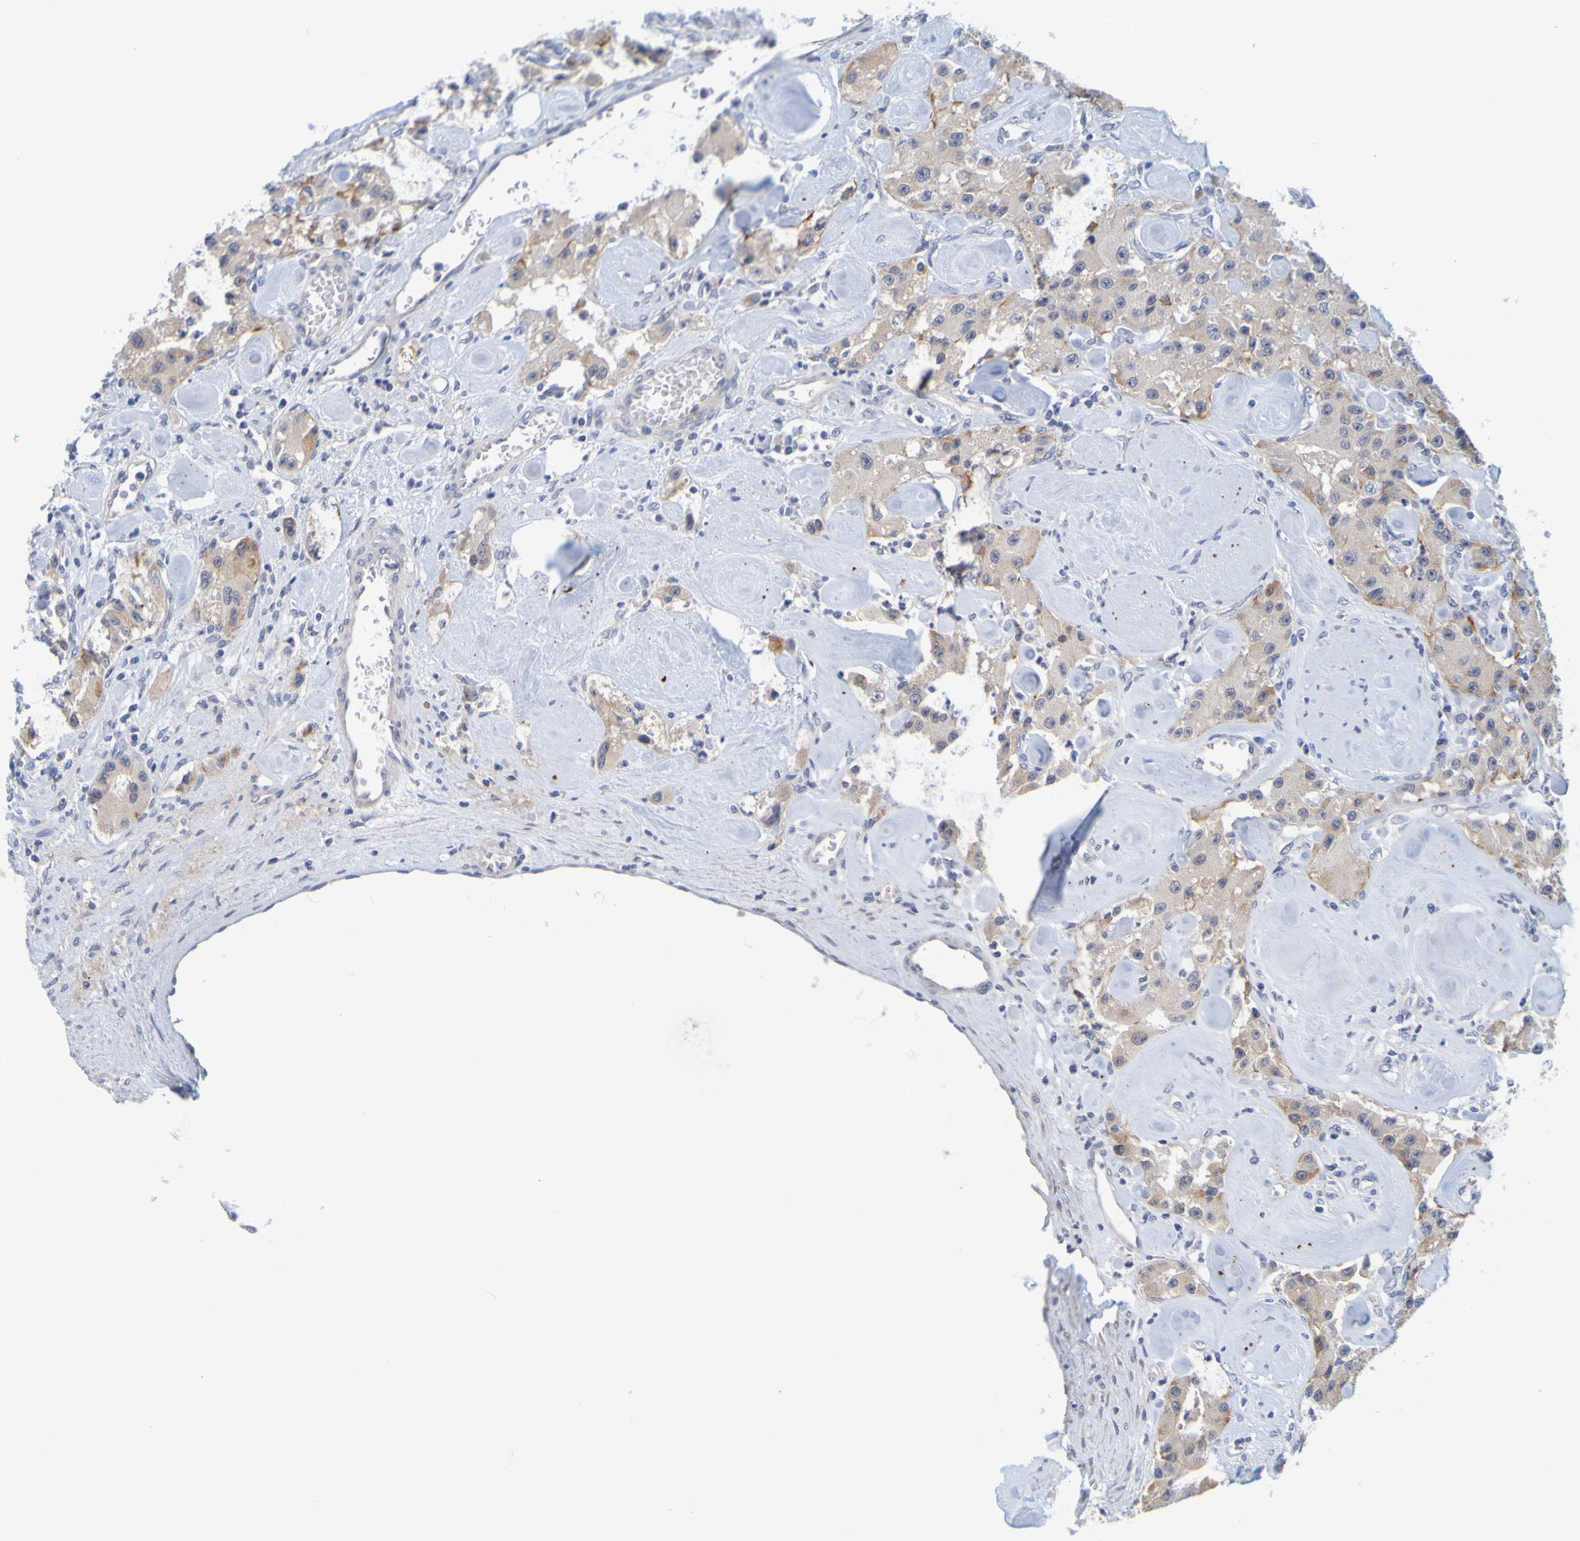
{"staining": {"intensity": "weak", "quantity": "25%-75%", "location": "cytoplasmic/membranous"}, "tissue": "carcinoid", "cell_type": "Tumor cells", "image_type": "cancer", "snomed": [{"axis": "morphology", "description": "Carcinoid, malignant, NOS"}, {"axis": "topography", "description": "Pancreas"}], "caption": "Human malignant carcinoid stained with a protein marker exhibits weak staining in tumor cells.", "gene": "ENDOU", "patient": {"sex": "male", "age": 41}}